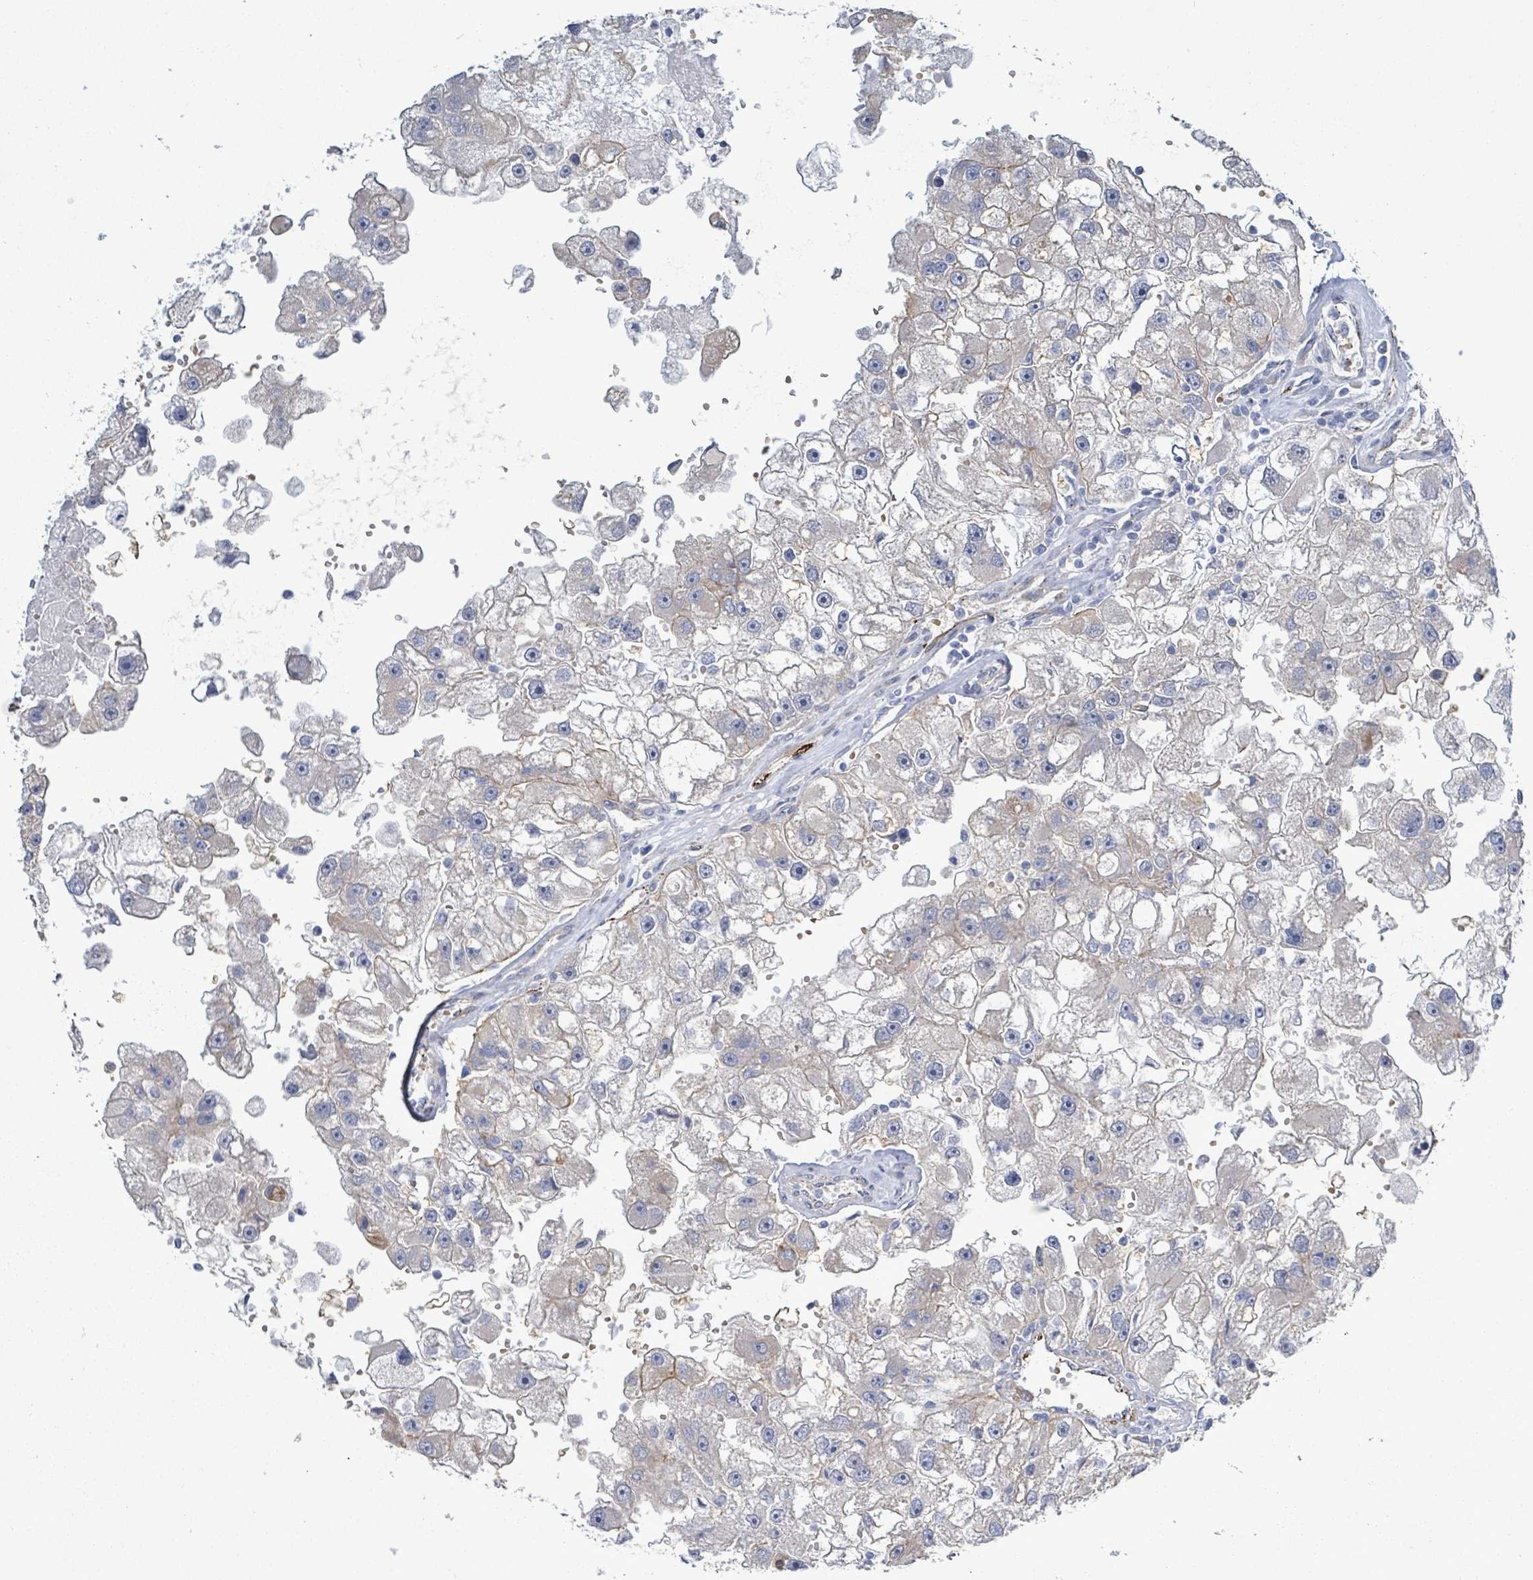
{"staining": {"intensity": "negative", "quantity": "none", "location": "none"}, "tissue": "renal cancer", "cell_type": "Tumor cells", "image_type": "cancer", "snomed": [{"axis": "morphology", "description": "Adenocarcinoma, NOS"}, {"axis": "topography", "description": "Kidney"}], "caption": "Tumor cells are negative for brown protein staining in adenocarcinoma (renal).", "gene": "DMRTC1B", "patient": {"sex": "male", "age": 63}}